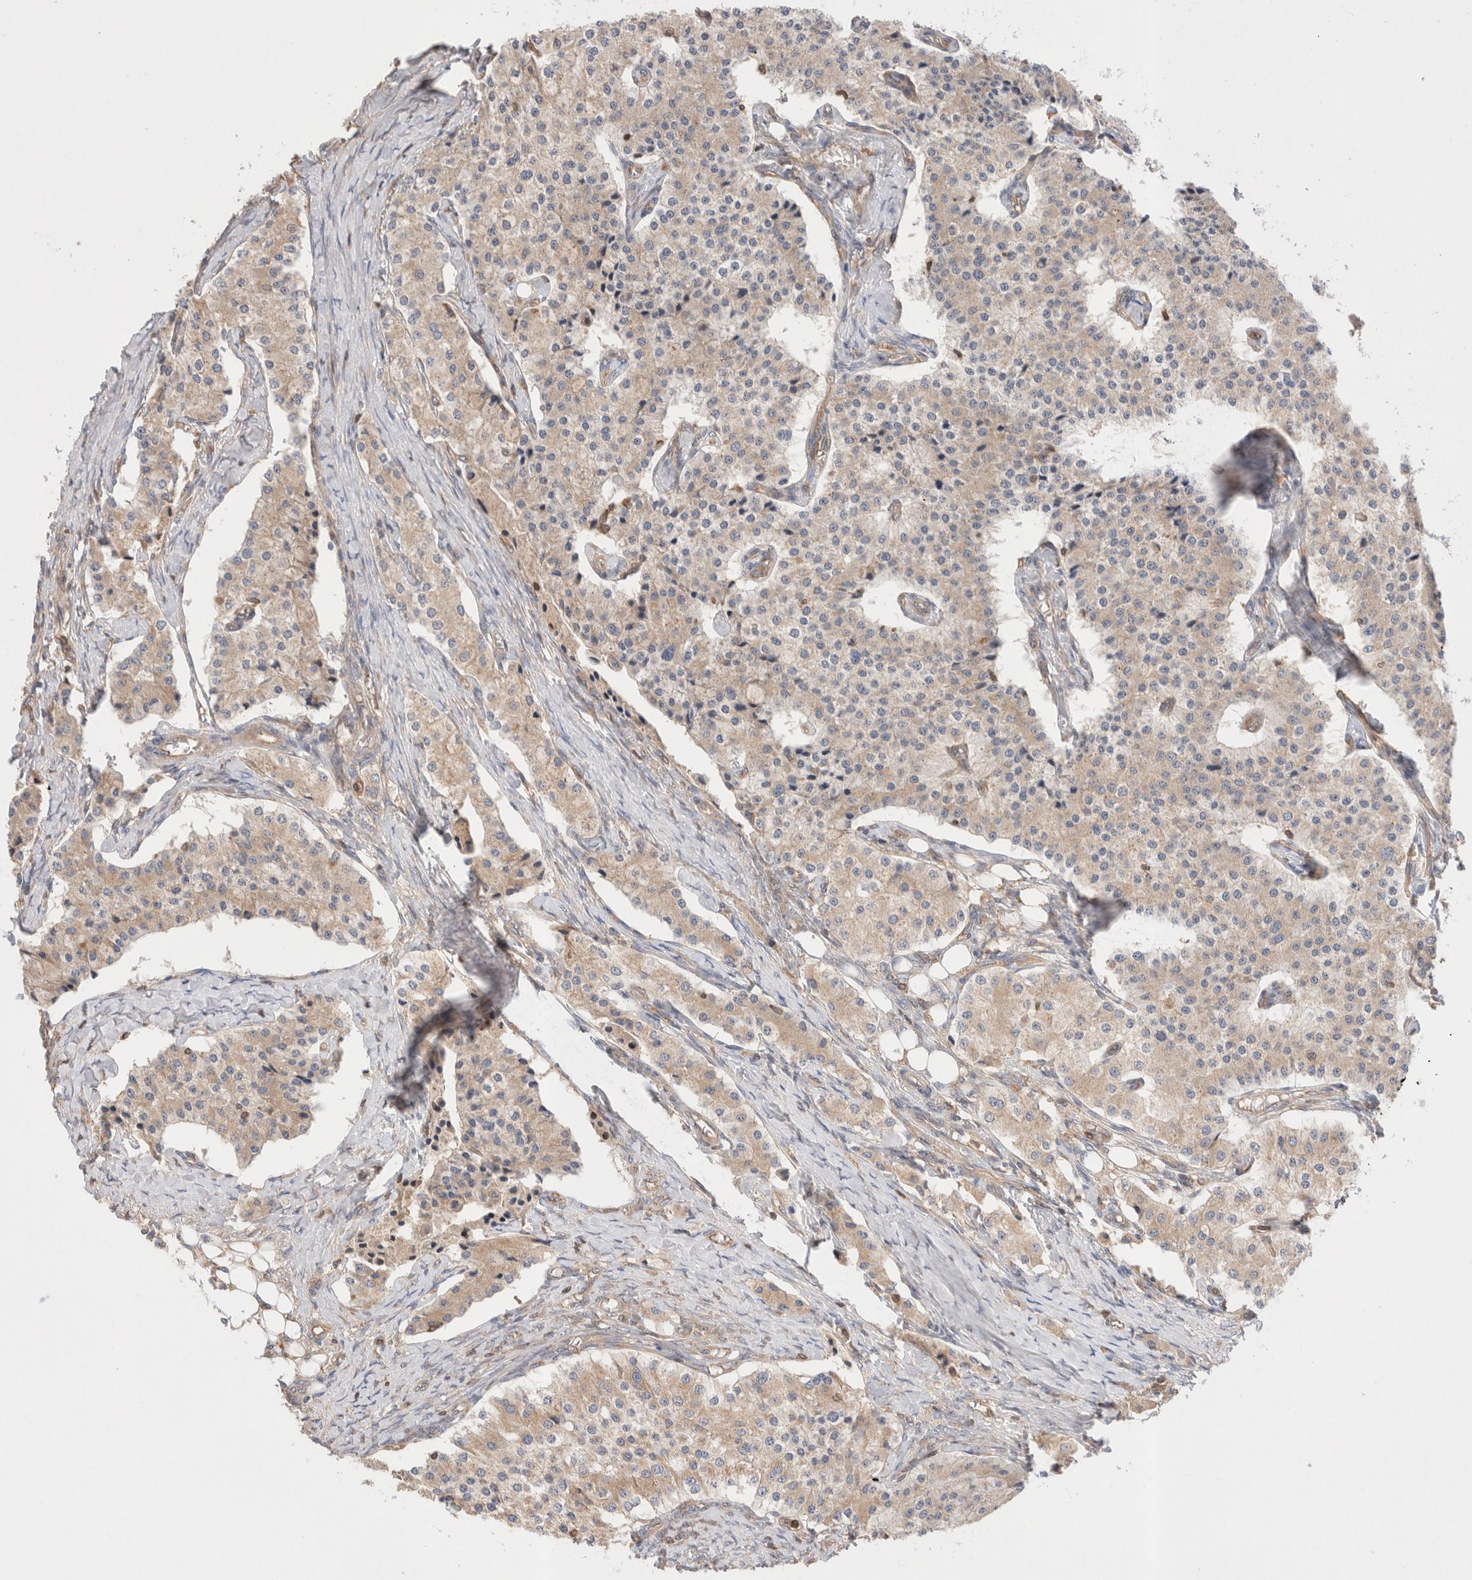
{"staining": {"intensity": "weak", "quantity": ">75%", "location": "cytoplasmic/membranous"}, "tissue": "carcinoid", "cell_type": "Tumor cells", "image_type": "cancer", "snomed": [{"axis": "morphology", "description": "Carcinoid, malignant, NOS"}, {"axis": "topography", "description": "Colon"}], "caption": "Carcinoid stained with a protein marker reveals weak staining in tumor cells.", "gene": "SIKE1", "patient": {"sex": "female", "age": 52}}